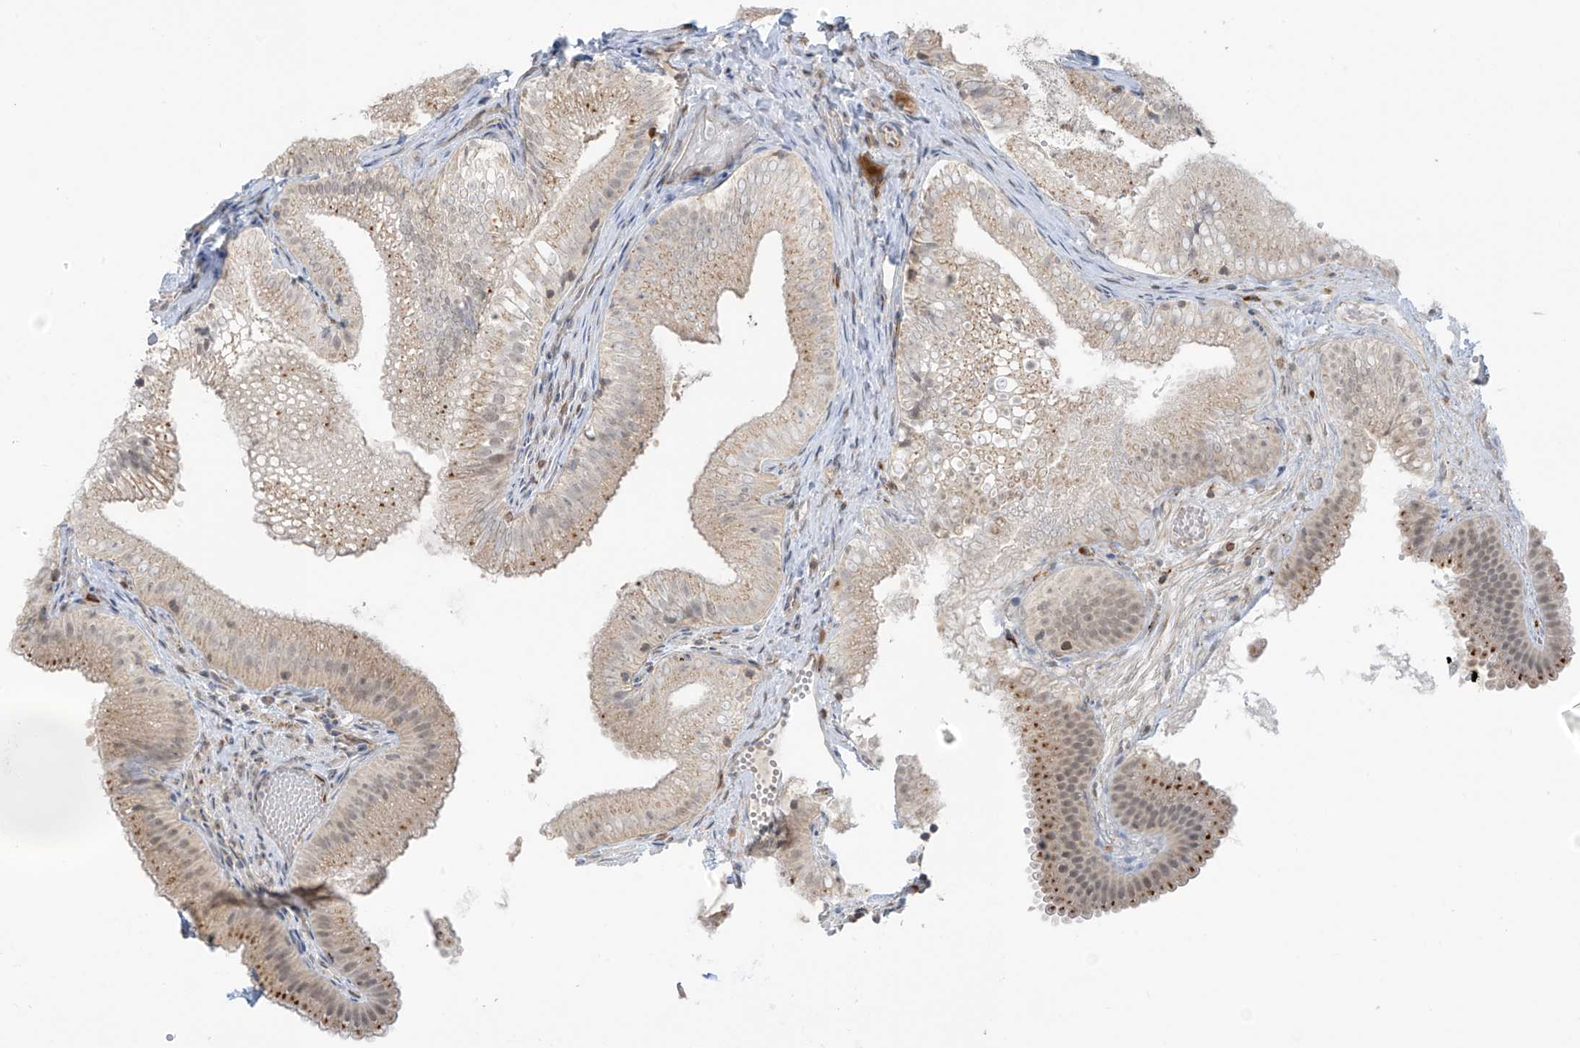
{"staining": {"intensity": "moderate", "quantity": "25%-75%", "location": "cytoplasmic/membranous"}, "tissue": "gallbladder", "cell_type": "Glandular cells", "image_type": "normal", "snomed": [{"axis": "morphology", "description": "Normal tissue, NOS"}, {"axis": "topography", "description": "Gallbladder"}], "caption": "Moderate cytoplasmic/membranous staining for a protein is appreciated in about 25%-75% of glandular cells of benign gallbladder using immunohistochemistry.", "gene": "HS6ST2", "patient": {"sex": "female", "age": 30}}